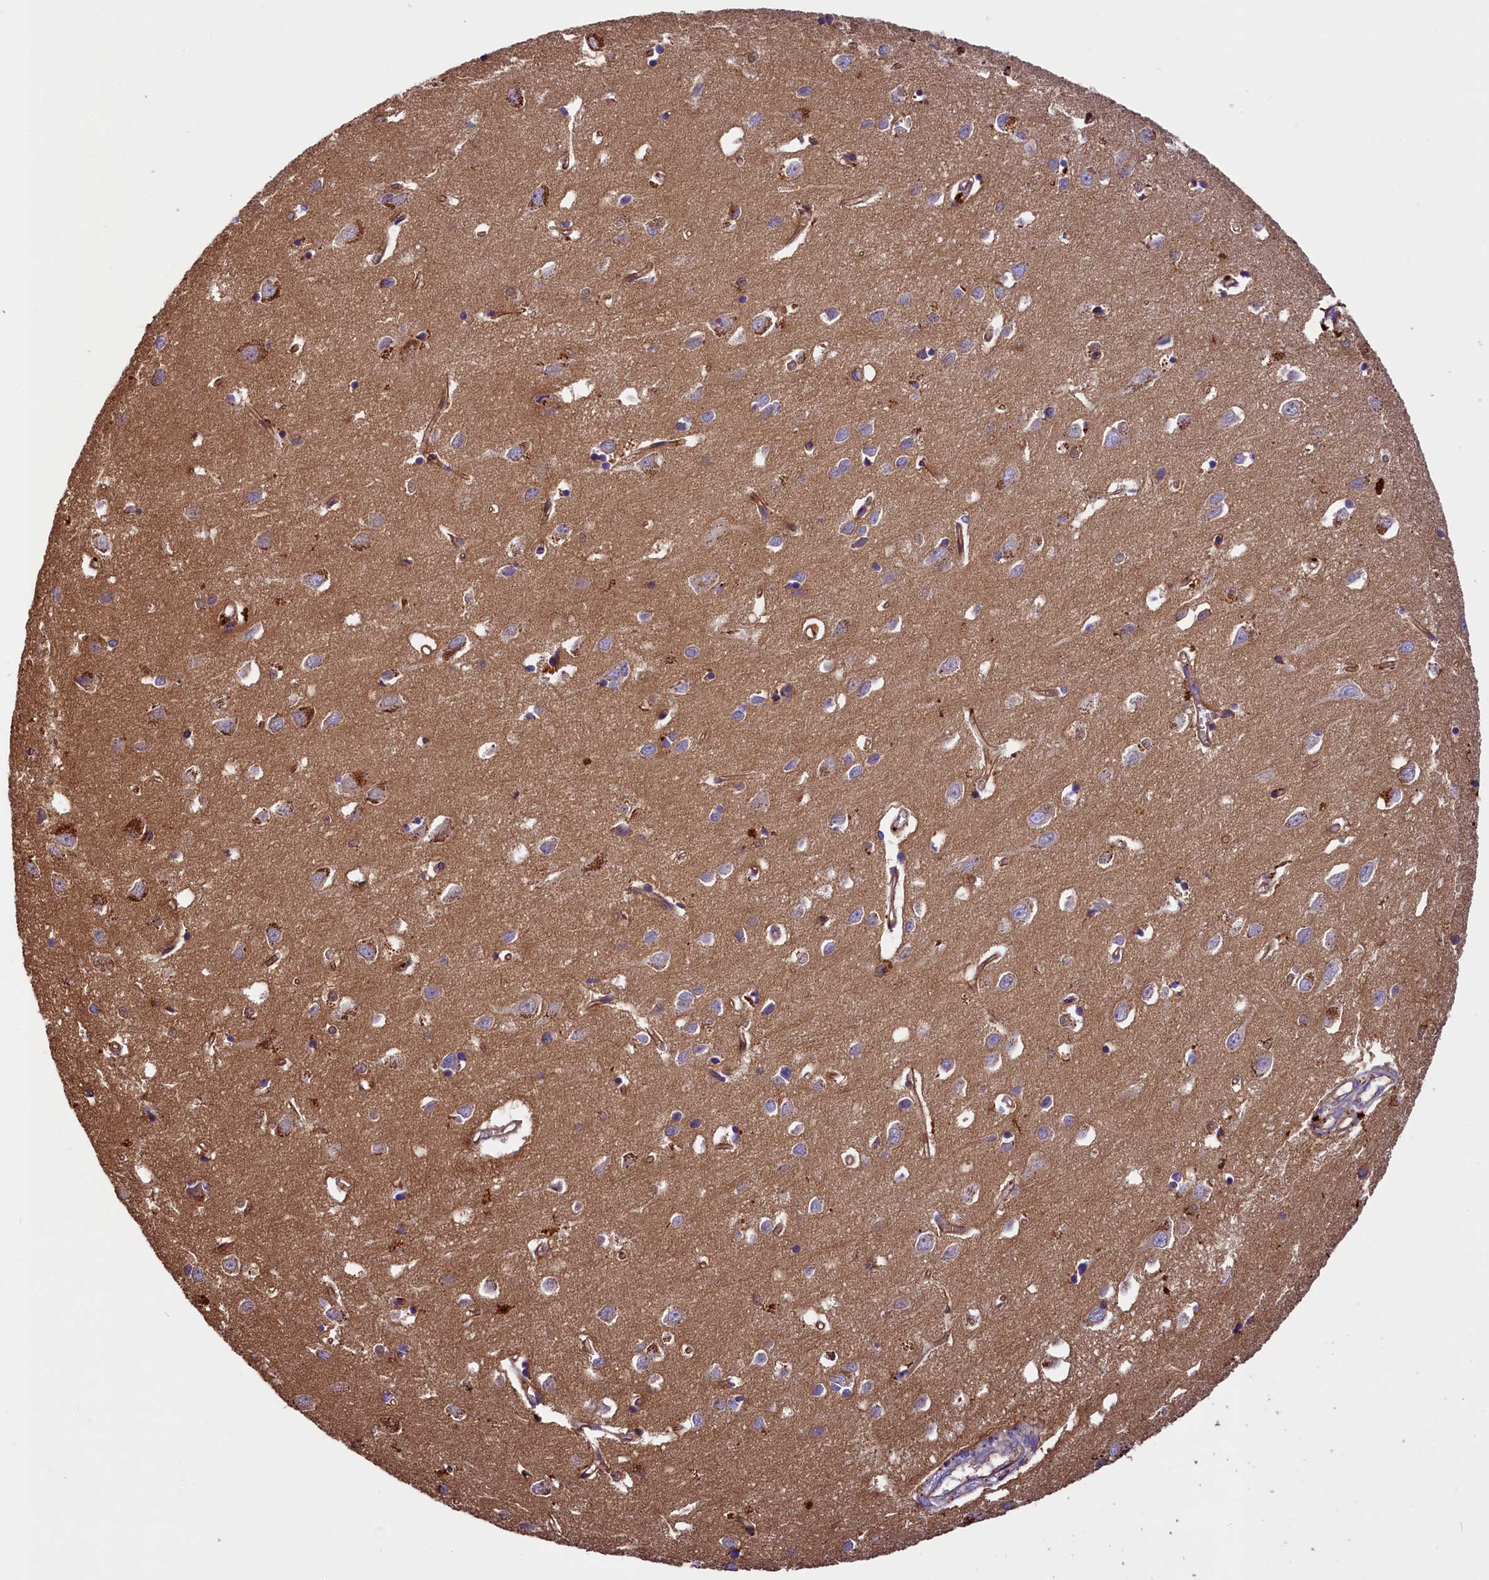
{"staining": {"intensity": "moderate", "quantity": ">75%", "location": "cytoplasmic/membranous"}, "tissue": "cerebral cortex", "cell_type": "Endothelial cells", "image_type": "normal", "snomed": [{"axis": "morphology", "description": "Normal tissue, NOS"}, {"axis": "topography", "description": "Cerebral cortex"}], "caption": "An IHC photomicrograph of benign tissue is shown. Protein staining in brown labels moderate cytoplasmic/membranous positivity in cerebral cortex within endothelial cells.", "gene": "ERMARD", "patient": {"sex": "female", "age": 64}}